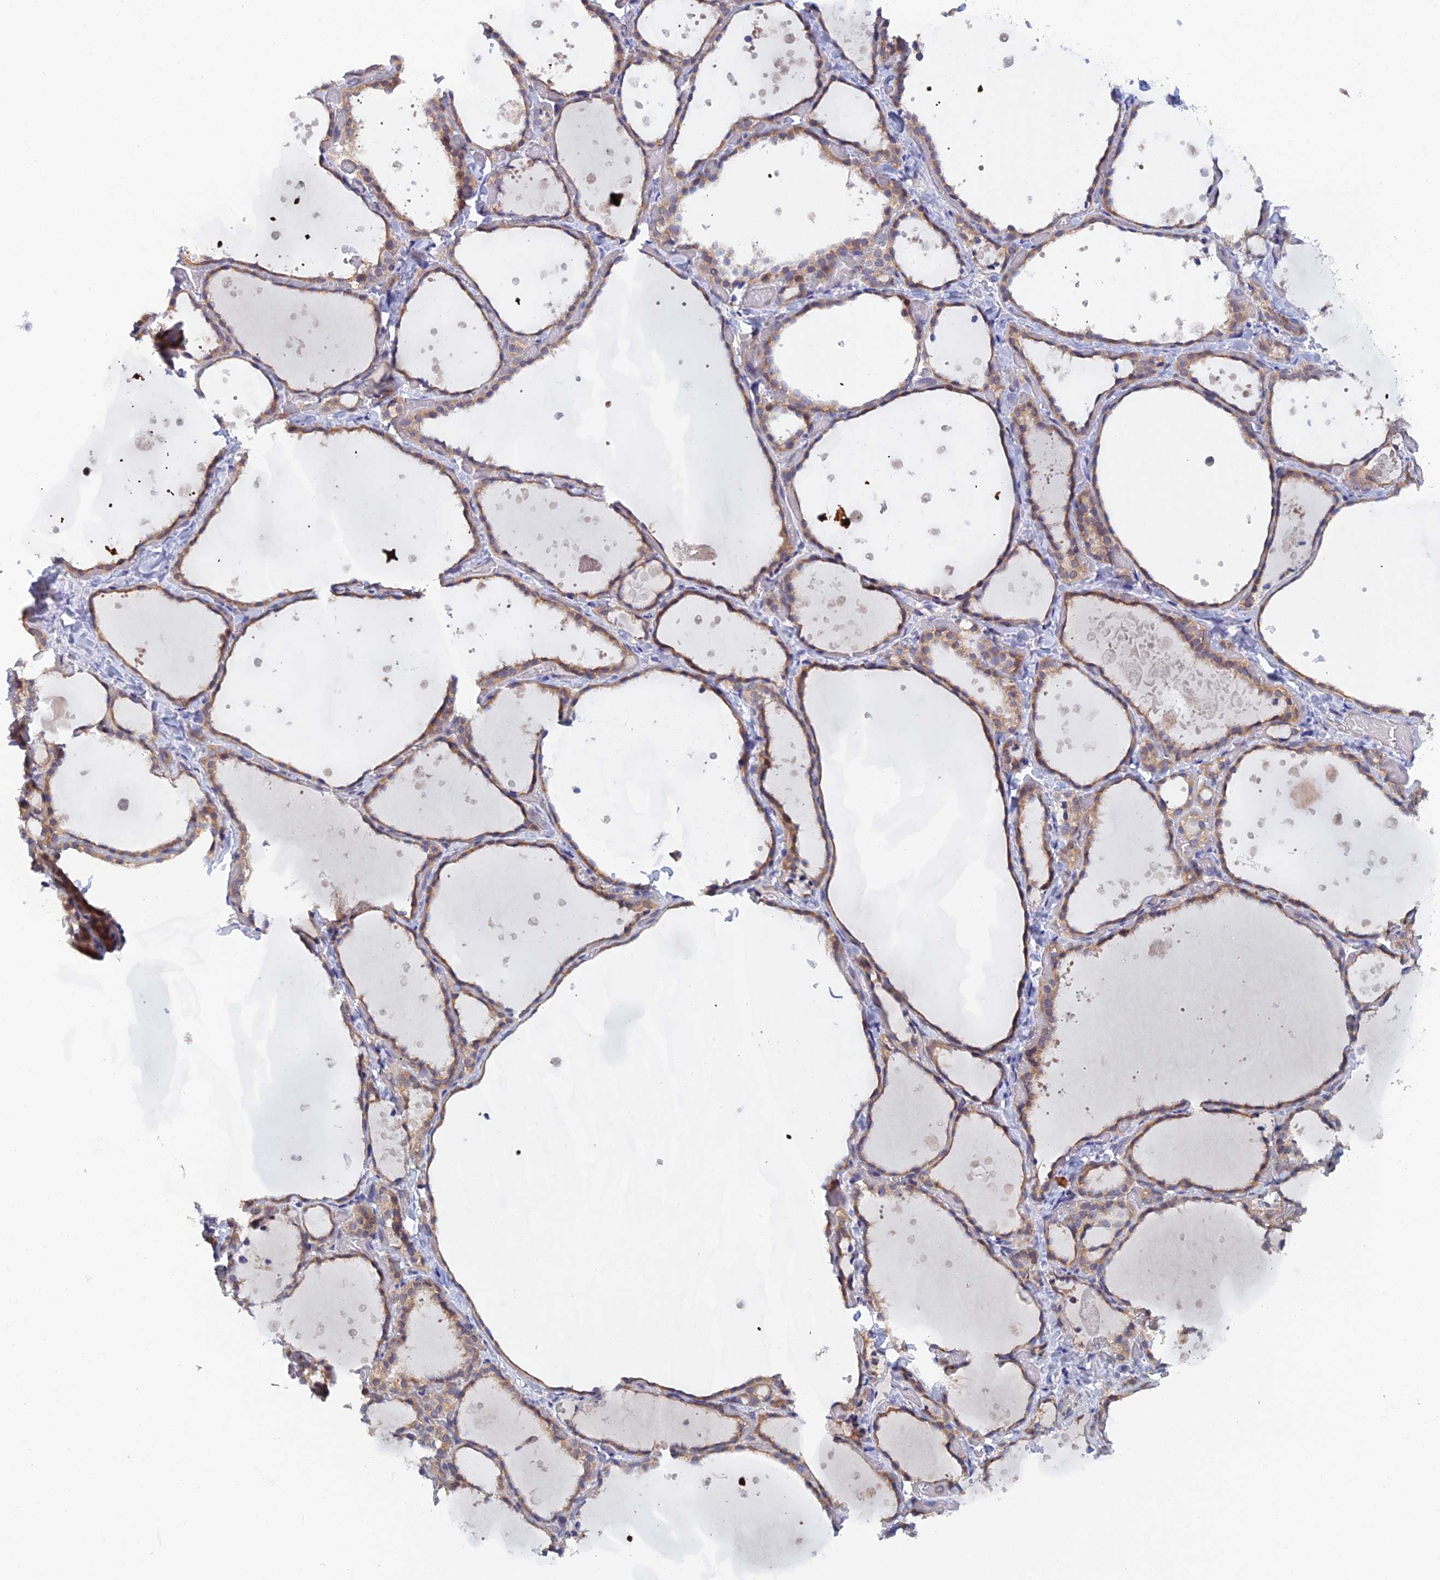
{"staining": {"intensity": "moderate", "quantity": "25%-75%", "location": "cytoplasmic/membranous"}, "tissue": "thyroid gland", "cell_type": "Glandular cells", "image_type": "normal", "snomed": [{"axis": "morphology", "description": "Normal tissue, NOS"}, {"axis": "topography", "description": "Thyroid gland"}], "caption": "This is an image of immunohistochemistry staining of unremarkable thyroid gland, which shows moderate staining in the cytoplasmic/membranous of glandular cells.", "gene": "SRA1", "patient": {"sex": "female", "age": 44}}